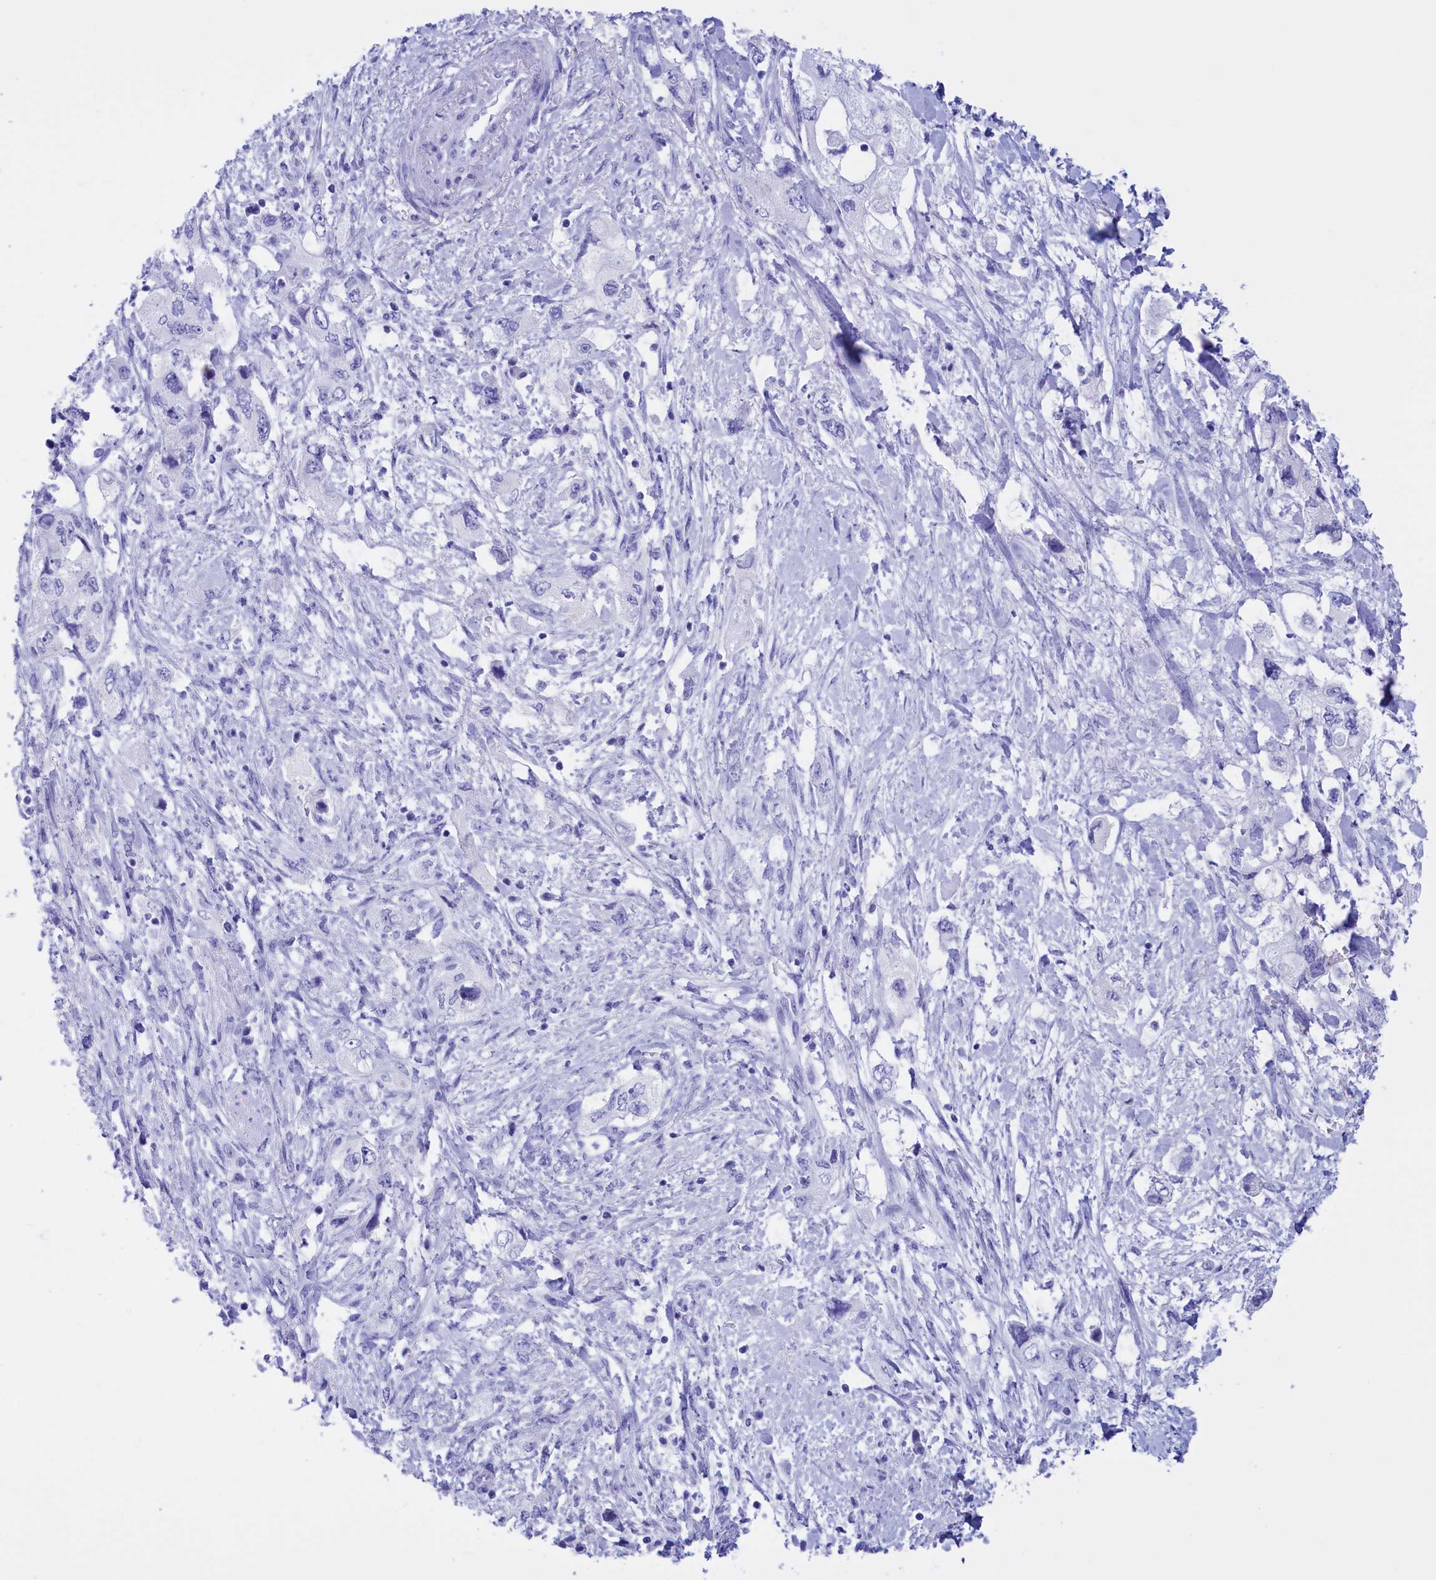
{"staining": {"intensity": "negative", "quantity": "none", "location": "none"}, "tissue": "pancreatic cancer", "cell_type": "Tumor cells", "image_type": "cancer", "snomed": [{"axis": "morphology", "description": "Adenocarcinoma, NOS"}, {"axis": "topography", "description": "Pancreas"}], "caption": "Histopathology image shows no protein expression in tumor cells of pancreatic adenocarcinoma tissue.", "gene": "BRI3", "patient": {"sex": "female", "age": 73}}